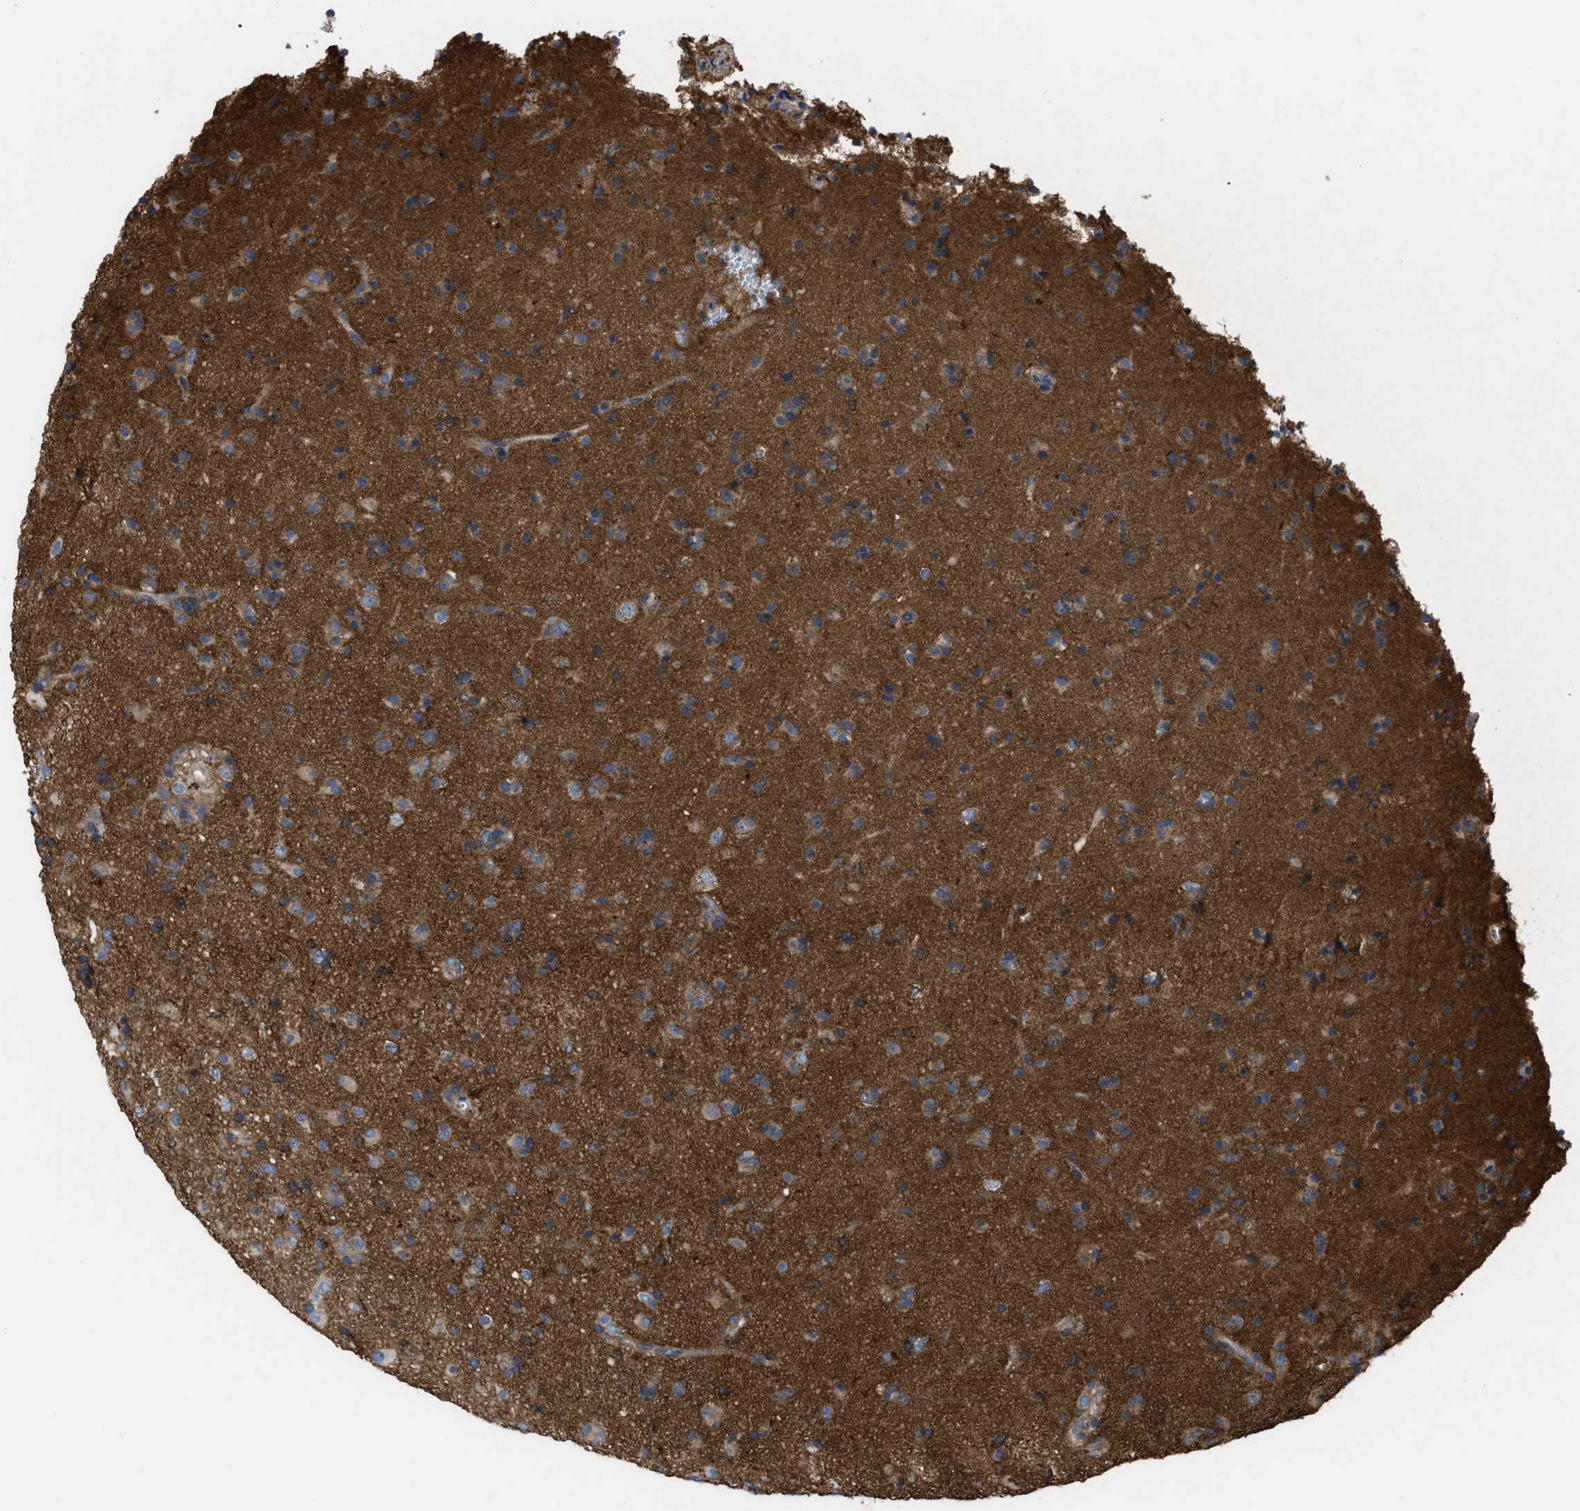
{"staining": {"intensity": "strong", "quantity": "<25%", "location": "cytoplasmic/membranous"}, "tissue": "glioma", "cell_type": "Tumor cells", "image_type": "cancer", "snomed": [{"axis": "morphology", "description": "Glioma, malignant, Low grade"}, {"axis": "topography", "description": "Brain"}], "caption": "DAB immunohistochemical staining of glioma shows strong cytoplasmic/membranous protein expression in about <25% of tumor cells.", "gene": "MYO18A", "patient": {"sex": "male", "age": 65}}